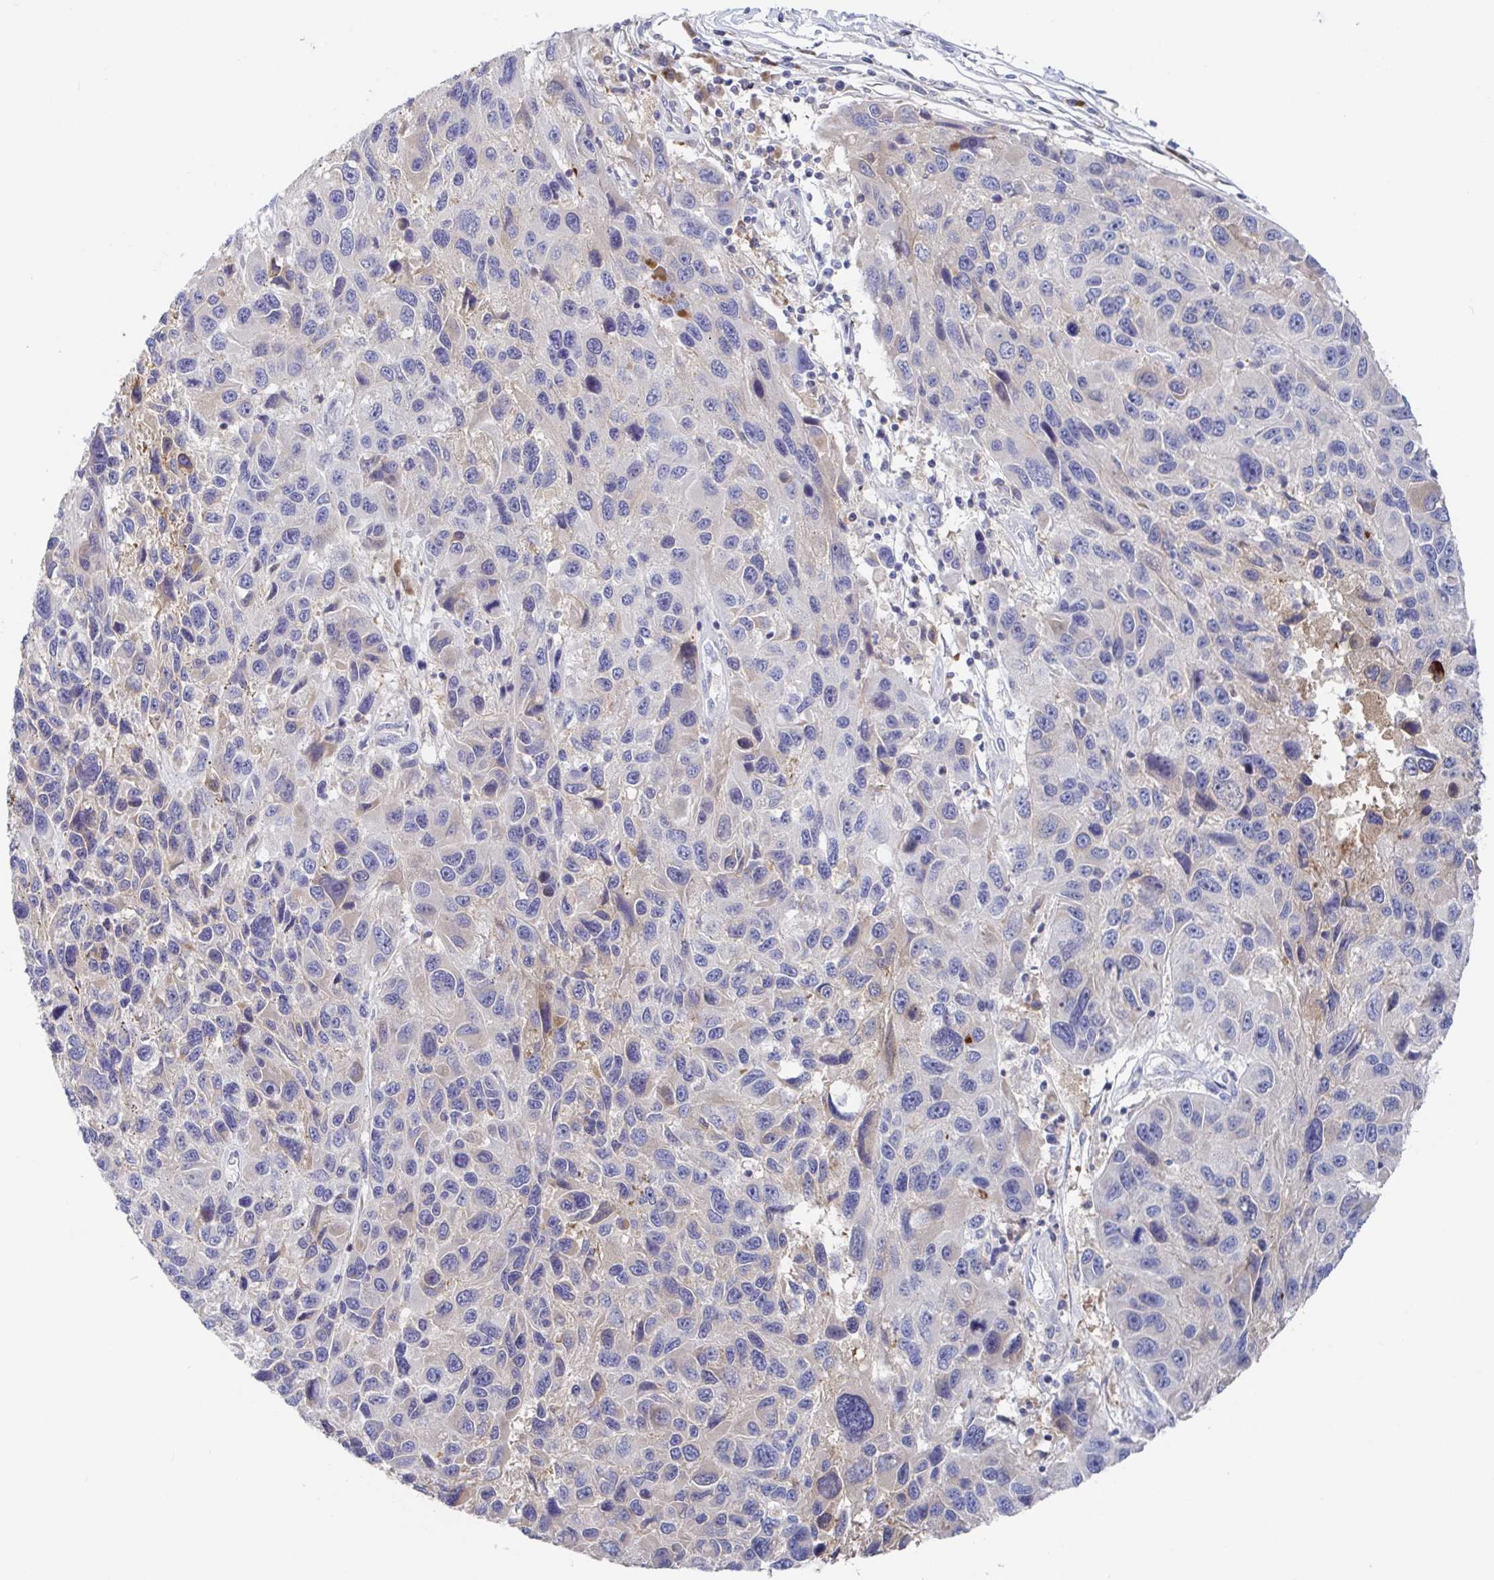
{"staining": {"intensity": "negative", "quantity": "none", "location": "none"}, "tissue": "melanoma", "cell_type": "Tumor cells", "image_type": "cancer", "snomed": [{"axis": "morphology", "description": "Malignant melanoma, NOS"}, {"axis": "topography", "description": "Skin"}], "caption": "Immunohistochemical staining of human melanoma shows no significant positivity in tumor cells.", "gene": "GPR148", "patient": {"sex": "male", "age": 53}}